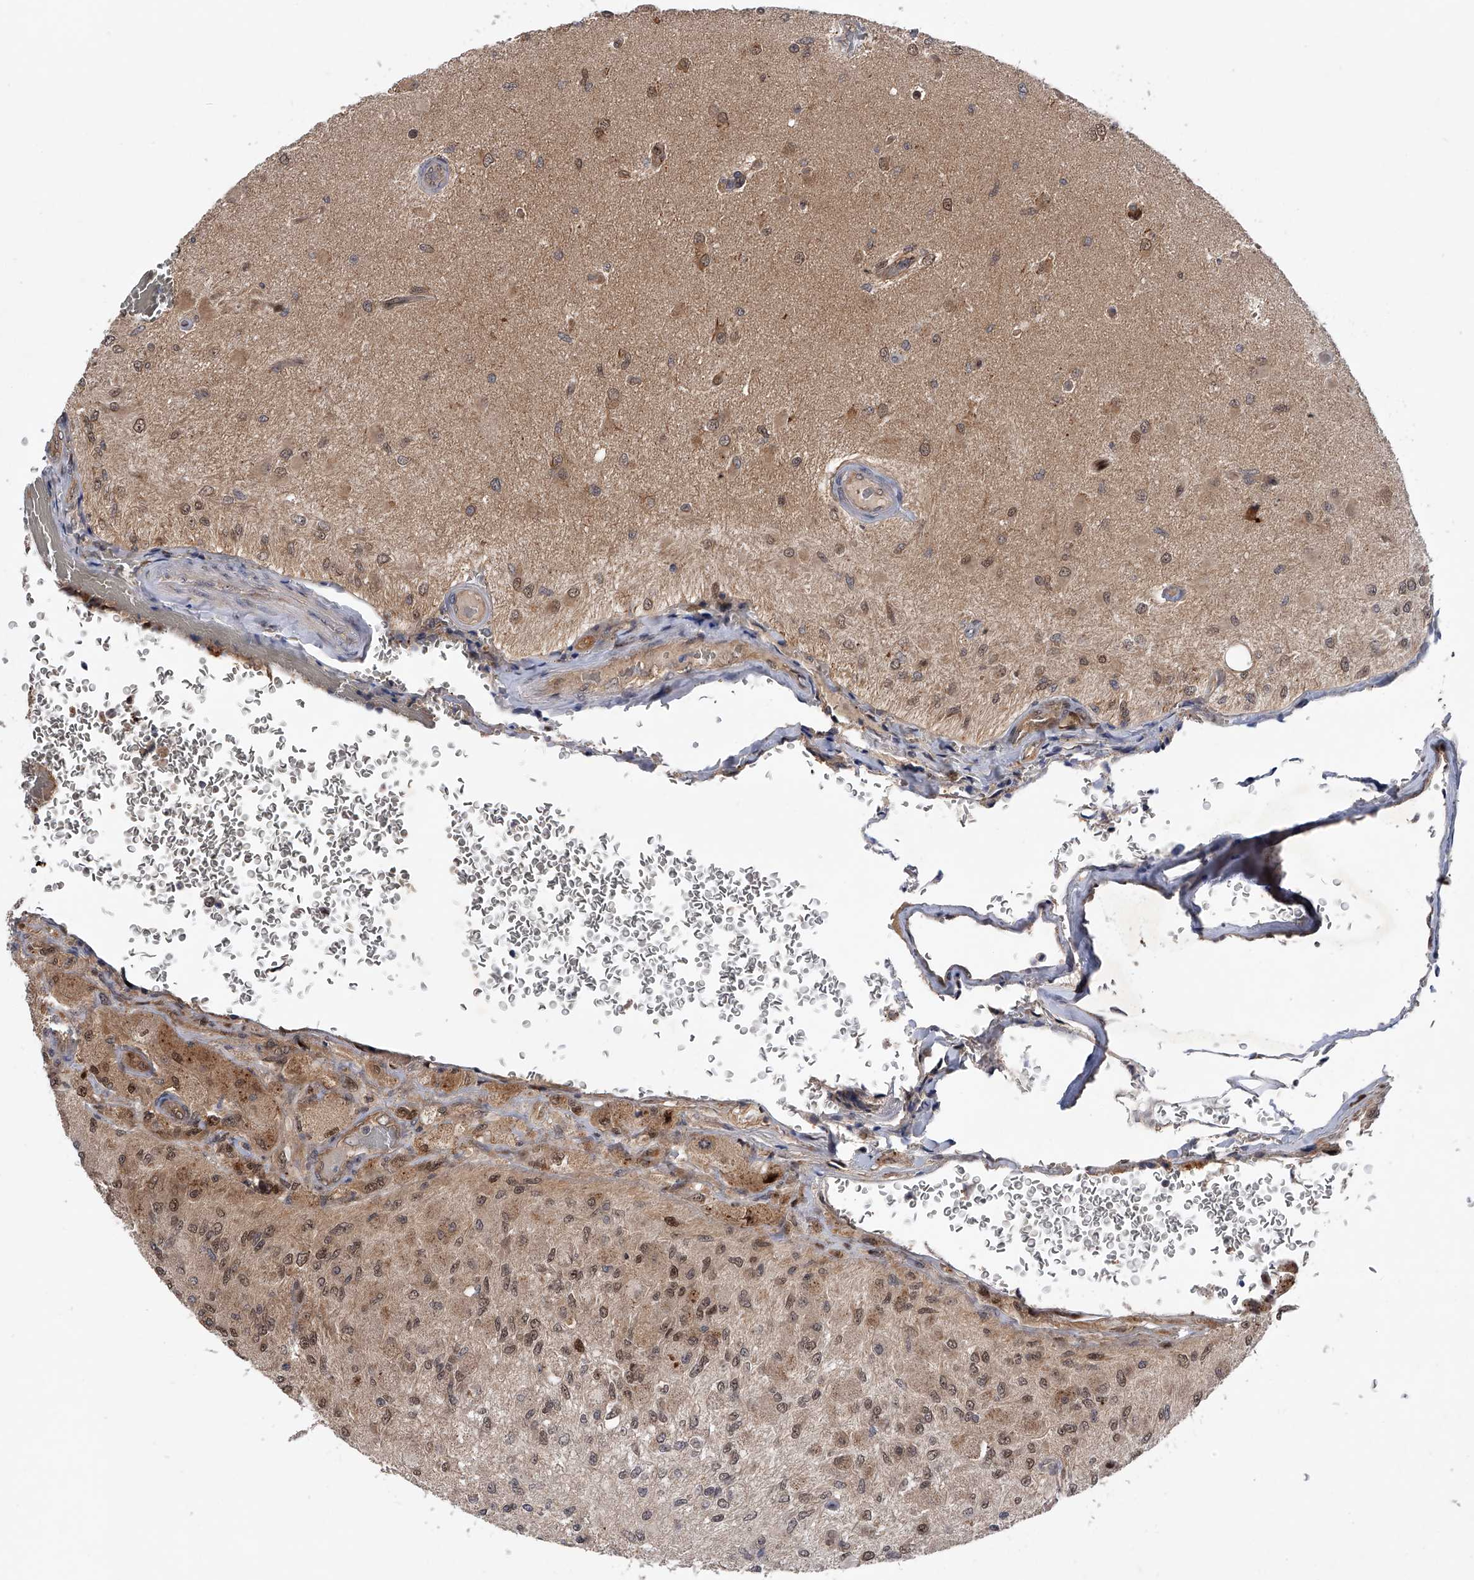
{"staining": {"intensity": "weak", "quantity": "25%-75%", "location": "cytoplasmic/membranous,nuclear"}, "tissue": "glioma", "cell_type": "Tumor cells", "image_type": "cancer", "snomed": [{"axis": "morphology", "description": "Normal tissue, NOS"}, {"axis": "morphology", "description": "Glioma, malignant, High grade"}, {"axis": "topography", "description": "Cerebral cortex"}], "caption": "Protein staining of glioma tissue reveals weak cytoplasmic/membranous and nuclear positivity in approximately 25%-75% of tumor cells. The protein of interest is shown in brown color, while the nuclei are stained blue.", "gene": "RWDD2A", "patient": {"sex": "male", "age": 77}}